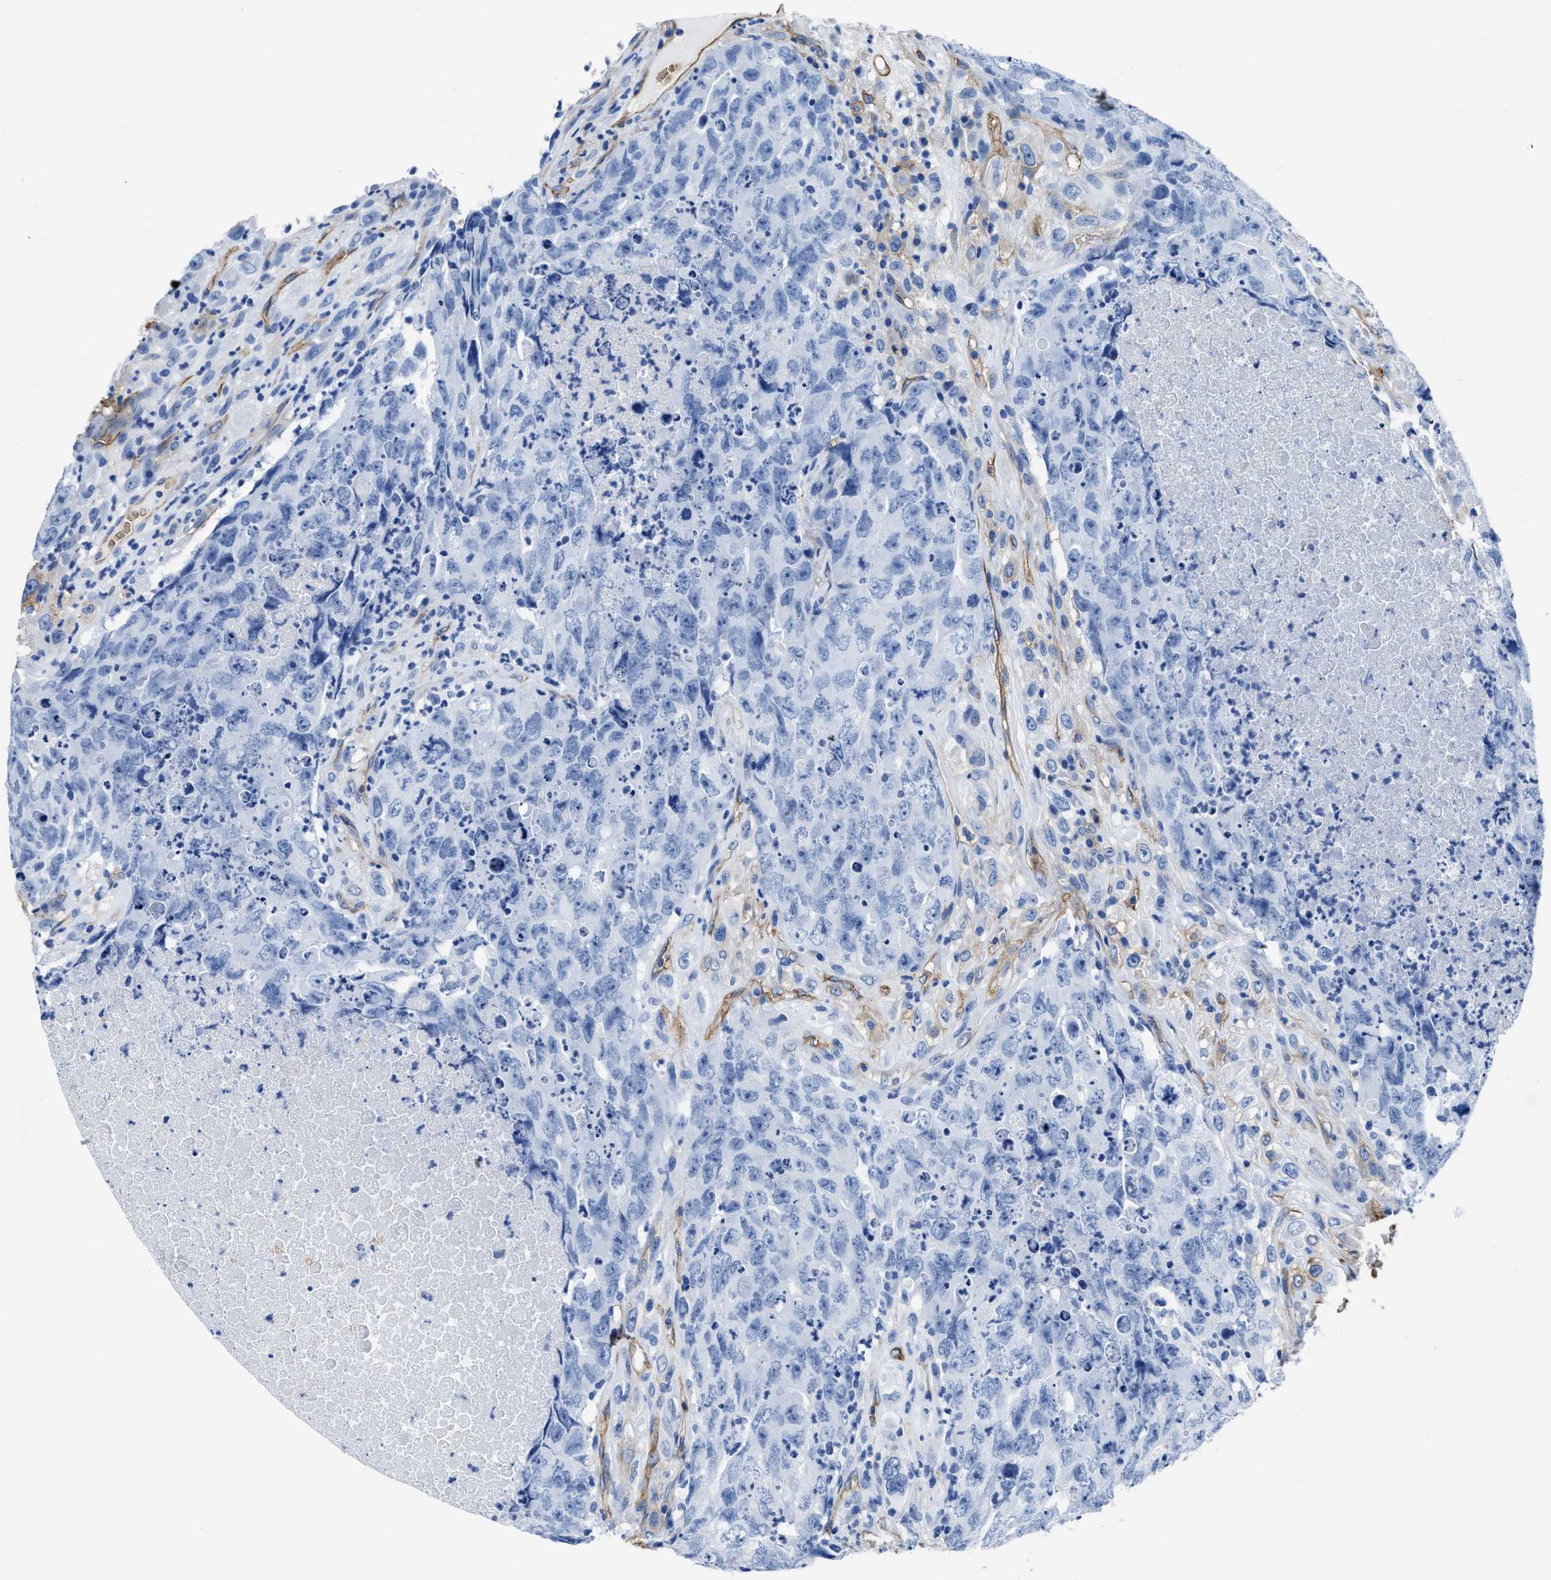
{"staining": {"intensity": "negative", "quantity": "none", "location": "none"}, "tissue": "testis cancer", "cell_type": "Tumor cells", "image_type": "cancer", "snomed": [{"axis": "morphology", "description": "Carcinoma, Embryonal, NOS"}, {"axis": "topography", "description": "Testis"}], "caption": "An IHC image of testis cancer (embryonal carcinoma) is shown. There is no staining in tumor cells of testis cancer (embryonal carcinoma).", "gene": "AQP1", "patient": {"sex": "male", "age": 32}}